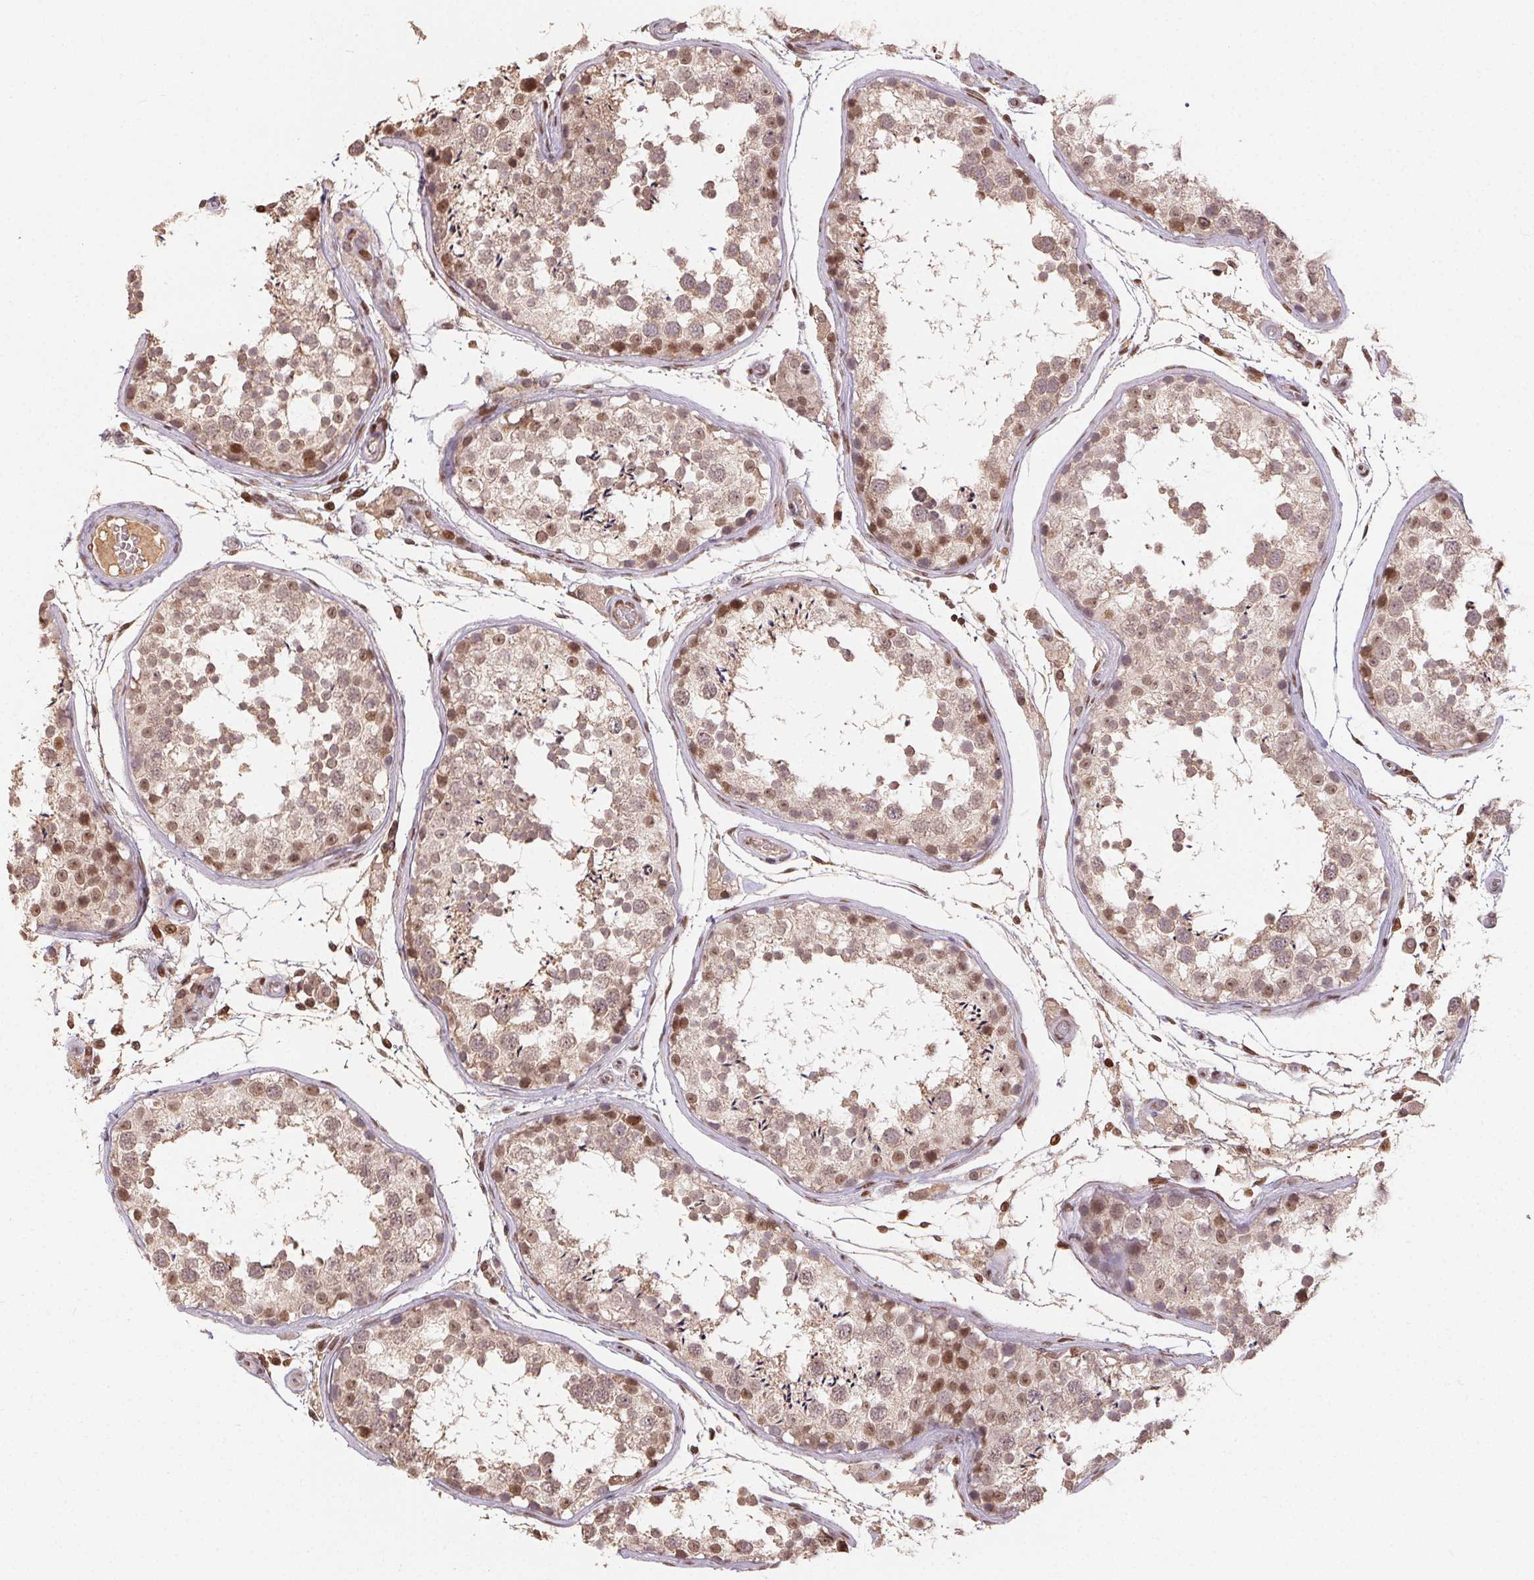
{"staining": {"intensity": "moderate", "quantity": "25%-75%", "location": "cytoplasmic/membranous,nuclear"}, "tissue": "testis", "cell_type": "Cells in seminiferous ducts", "image_type": "normal", "snomed": [{"axis": "morphology", "description": "Normal tissue, NOS"}, {"axis": "topography", "description": "Testis"}], "caption": "An IHC histopathology image of unremarkable tissue is shown. Protein staining in brown shows moderate cytoplasmic/membranous,nuclear positivity in testis within cells in seminiferous ducts. Ihc stains the protein in brown and the nuclei are stained blue.", "gene": "MAPKAPK2", "patient": {"sex": "male", "age": 29}}